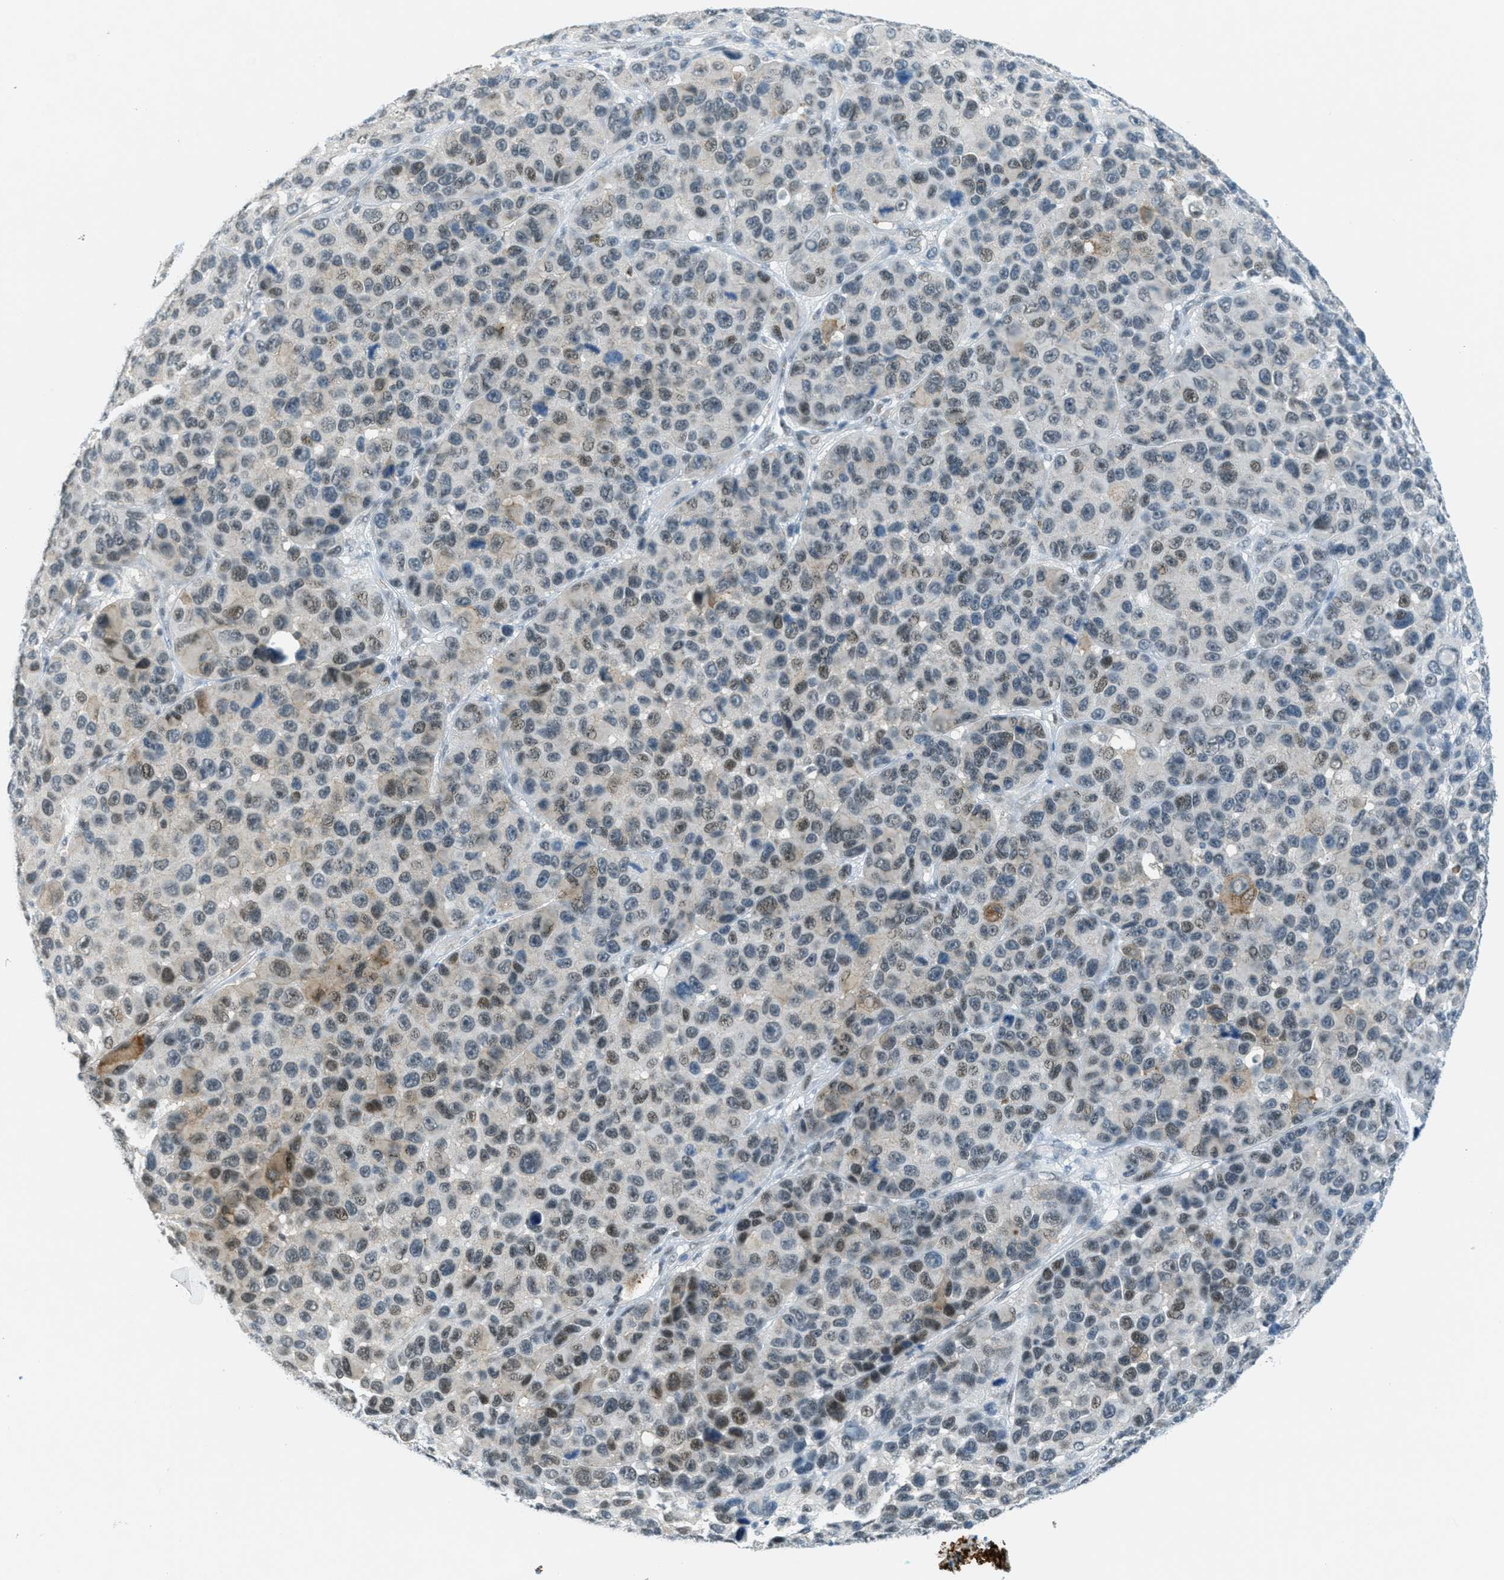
{"staining": {"intensity": "moderate", "quantity": "25%-75%", "location": "nuclear"}, "tissue": "melanoma", "cell_type": "Tumor cells", "image_type": "cancer", "snomed": [{"axis": "morphology", "description": "Malignant melanoma, NOS"}, {"axis": "topography", "description": "Skin"}], "caption": "Moderate nuclear protein expression is present in approximately 25%-75% of tumor cells in malignant melanoma.", "gene": "FYN", "patient": {"sex": "male", "age": 53}}